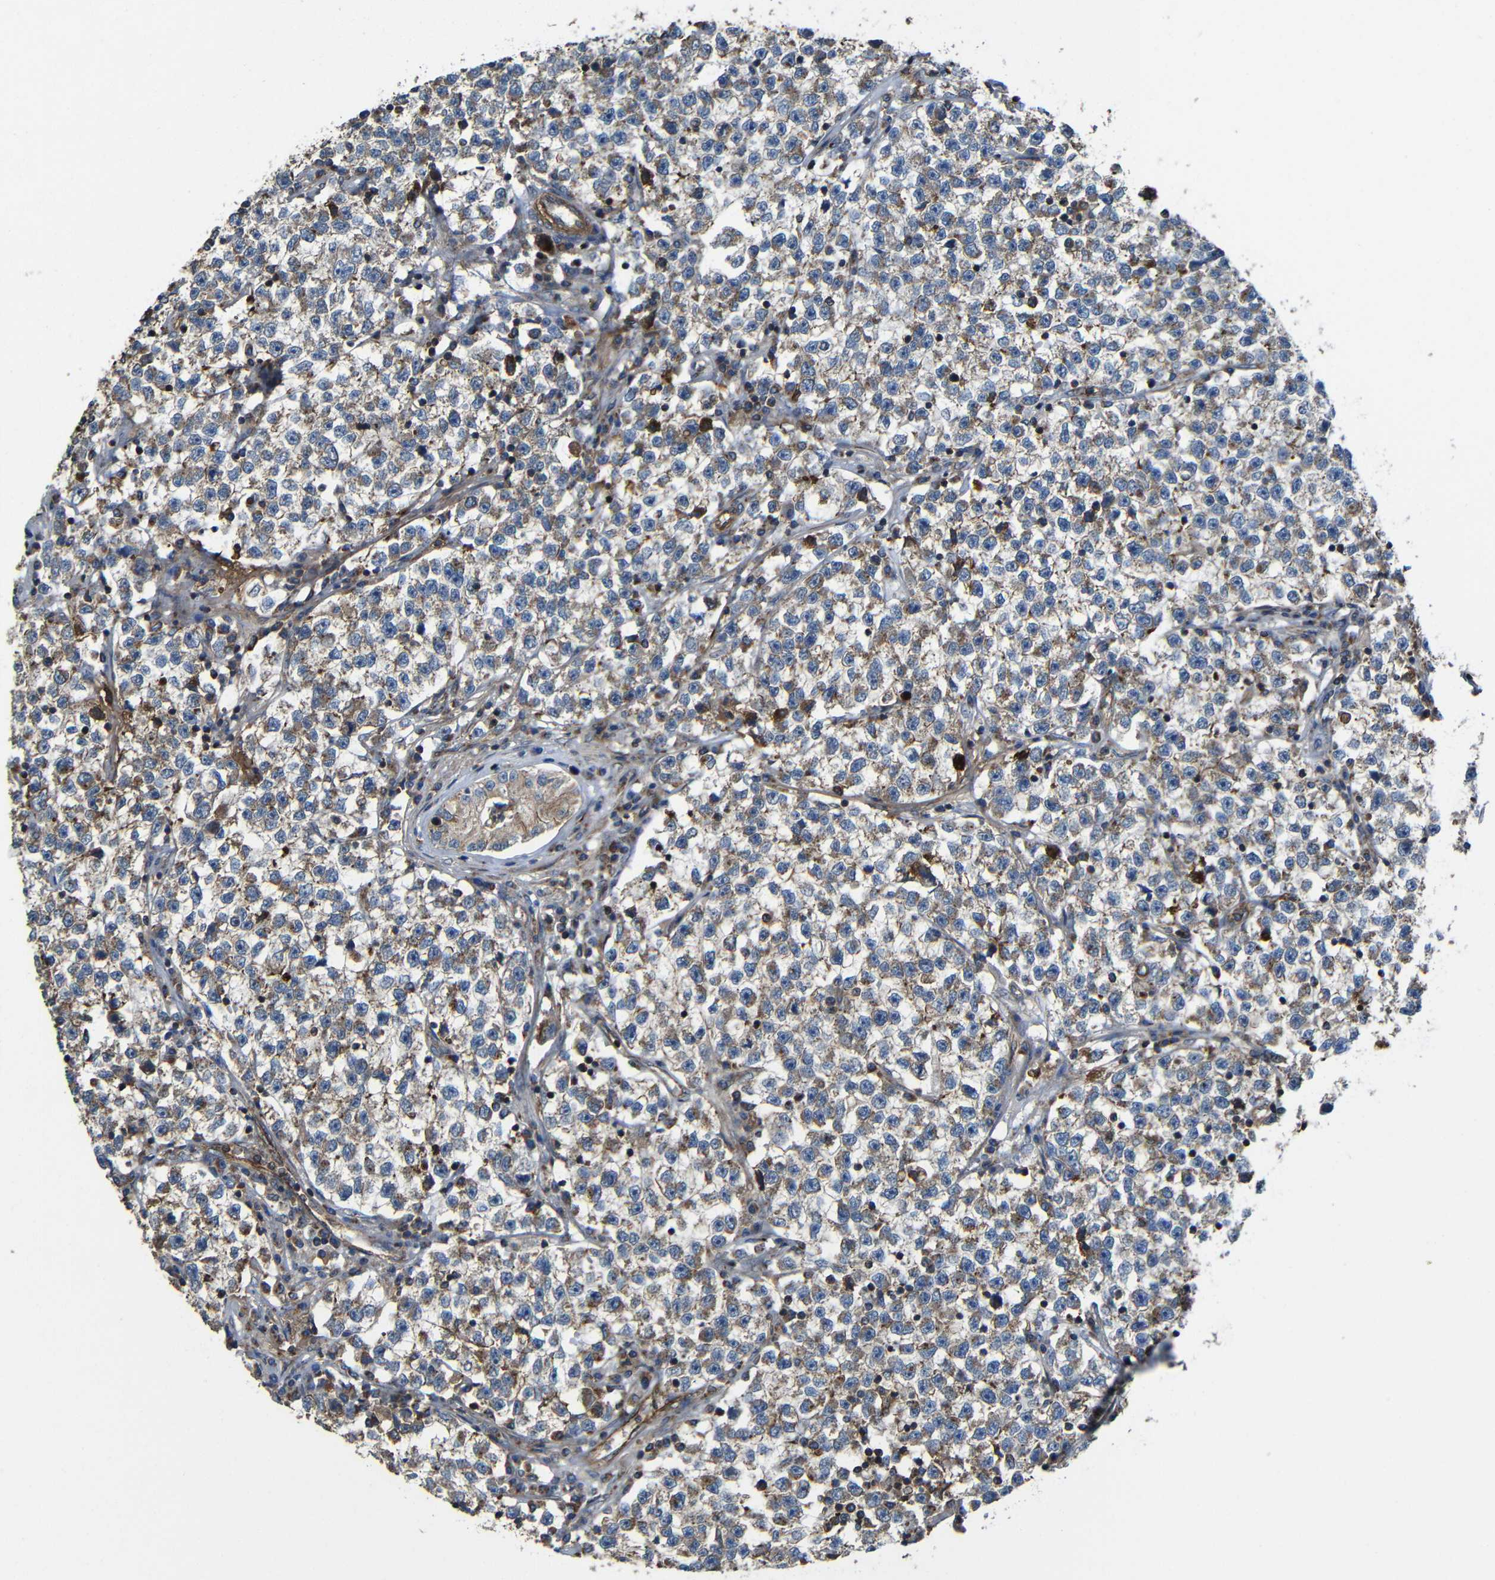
{"staining": {"intensity": "moderate", "quantity": ">75%", "location": "cytoplasmic/membranous"}, "tissue": "testis cancer", "cell_type": "Tumor cells", "image_type": "cancer", "snomed": [{"axis": "morphology", "description": "Seminoma, NOS"}, {"axis": "topography", "description": "Testis"}], "caption": "Tumor cells show medium levels of moderate cytoplasmic/membranous expression in approximately >75% of cells in human testis seminoma.", "gene": "PTCH1", "patient": {"sex": "male", "age": 22}}